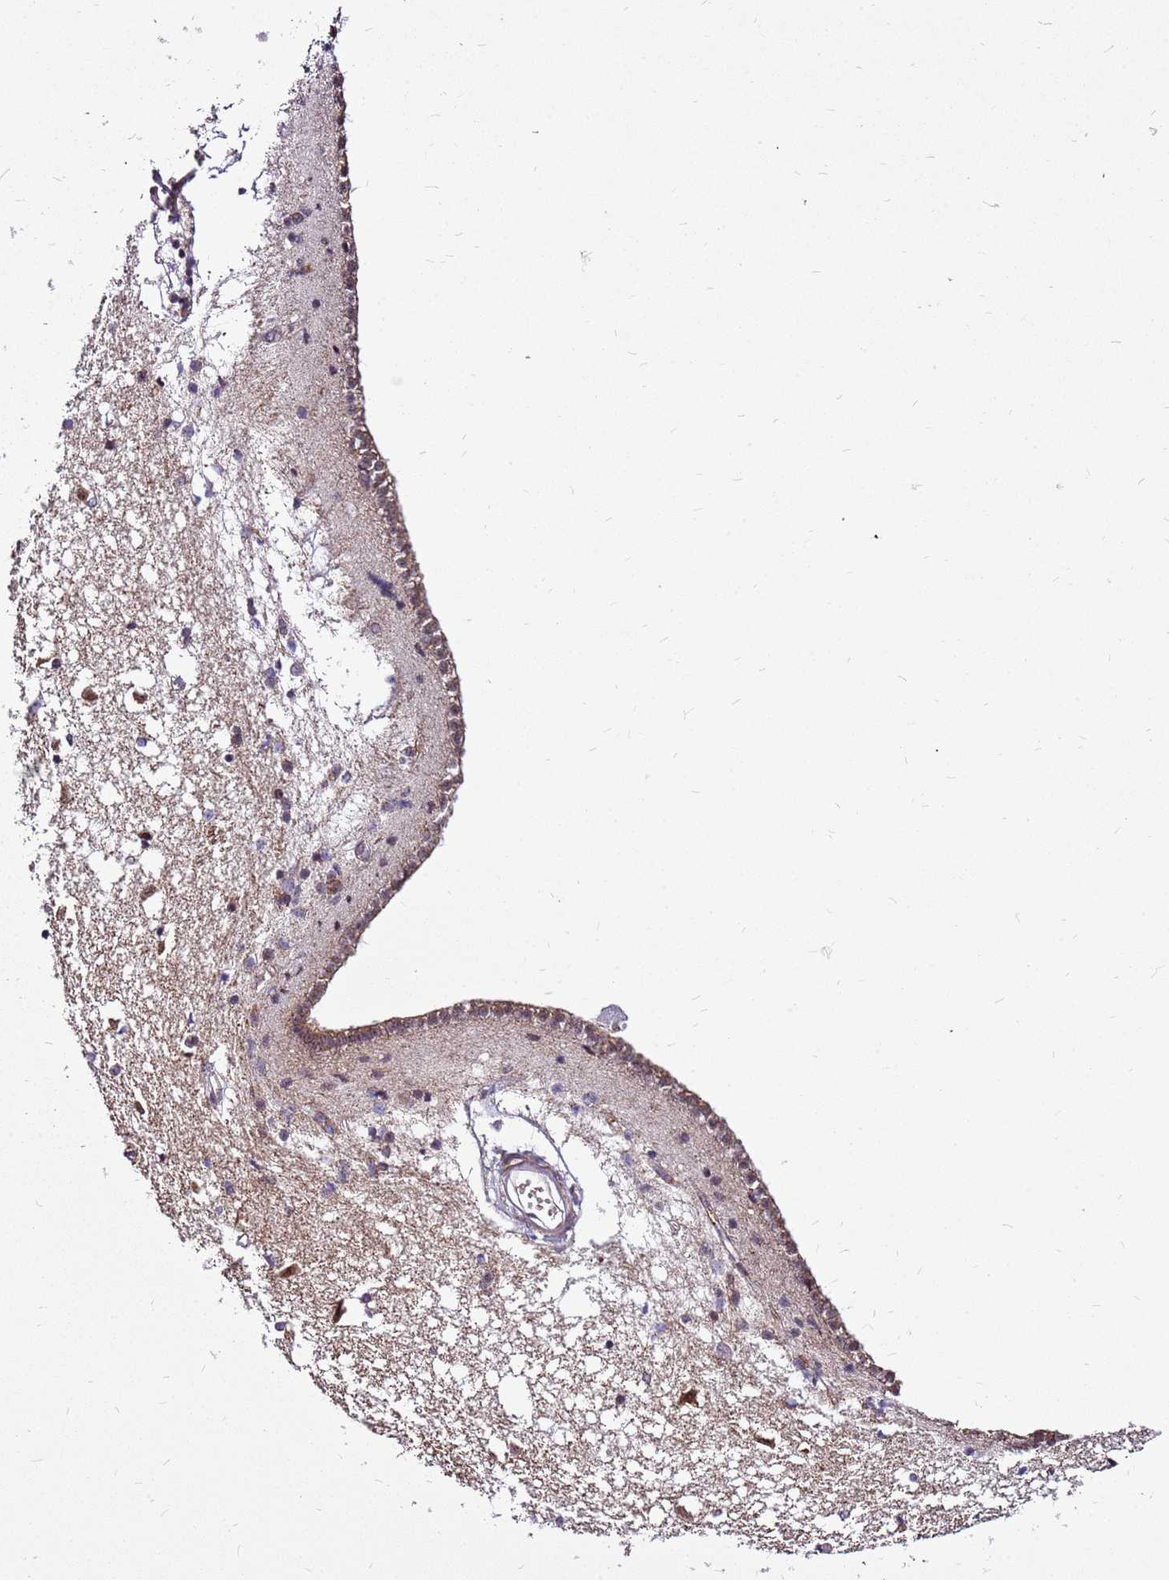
{"staining": {"intensity": "weak", "quantity": "<25%", "location": "cytoplasmic/membranous"}, "tissue": "caudate", "cell_type": "Glial cells", "image_type": "normal", "snomed": [{"axis": "morphology", "description": "Normal tissue, NOS"}, {"axis": "topography", "description": "Lateral ventricle wall"}], "caption": "This is a photomicrograph of immunohistochemistry staining of normal caudate, which shows no expression in glial cells.", "gene": "CCDC166", "patient": {"sex": "male", "age": 45}}